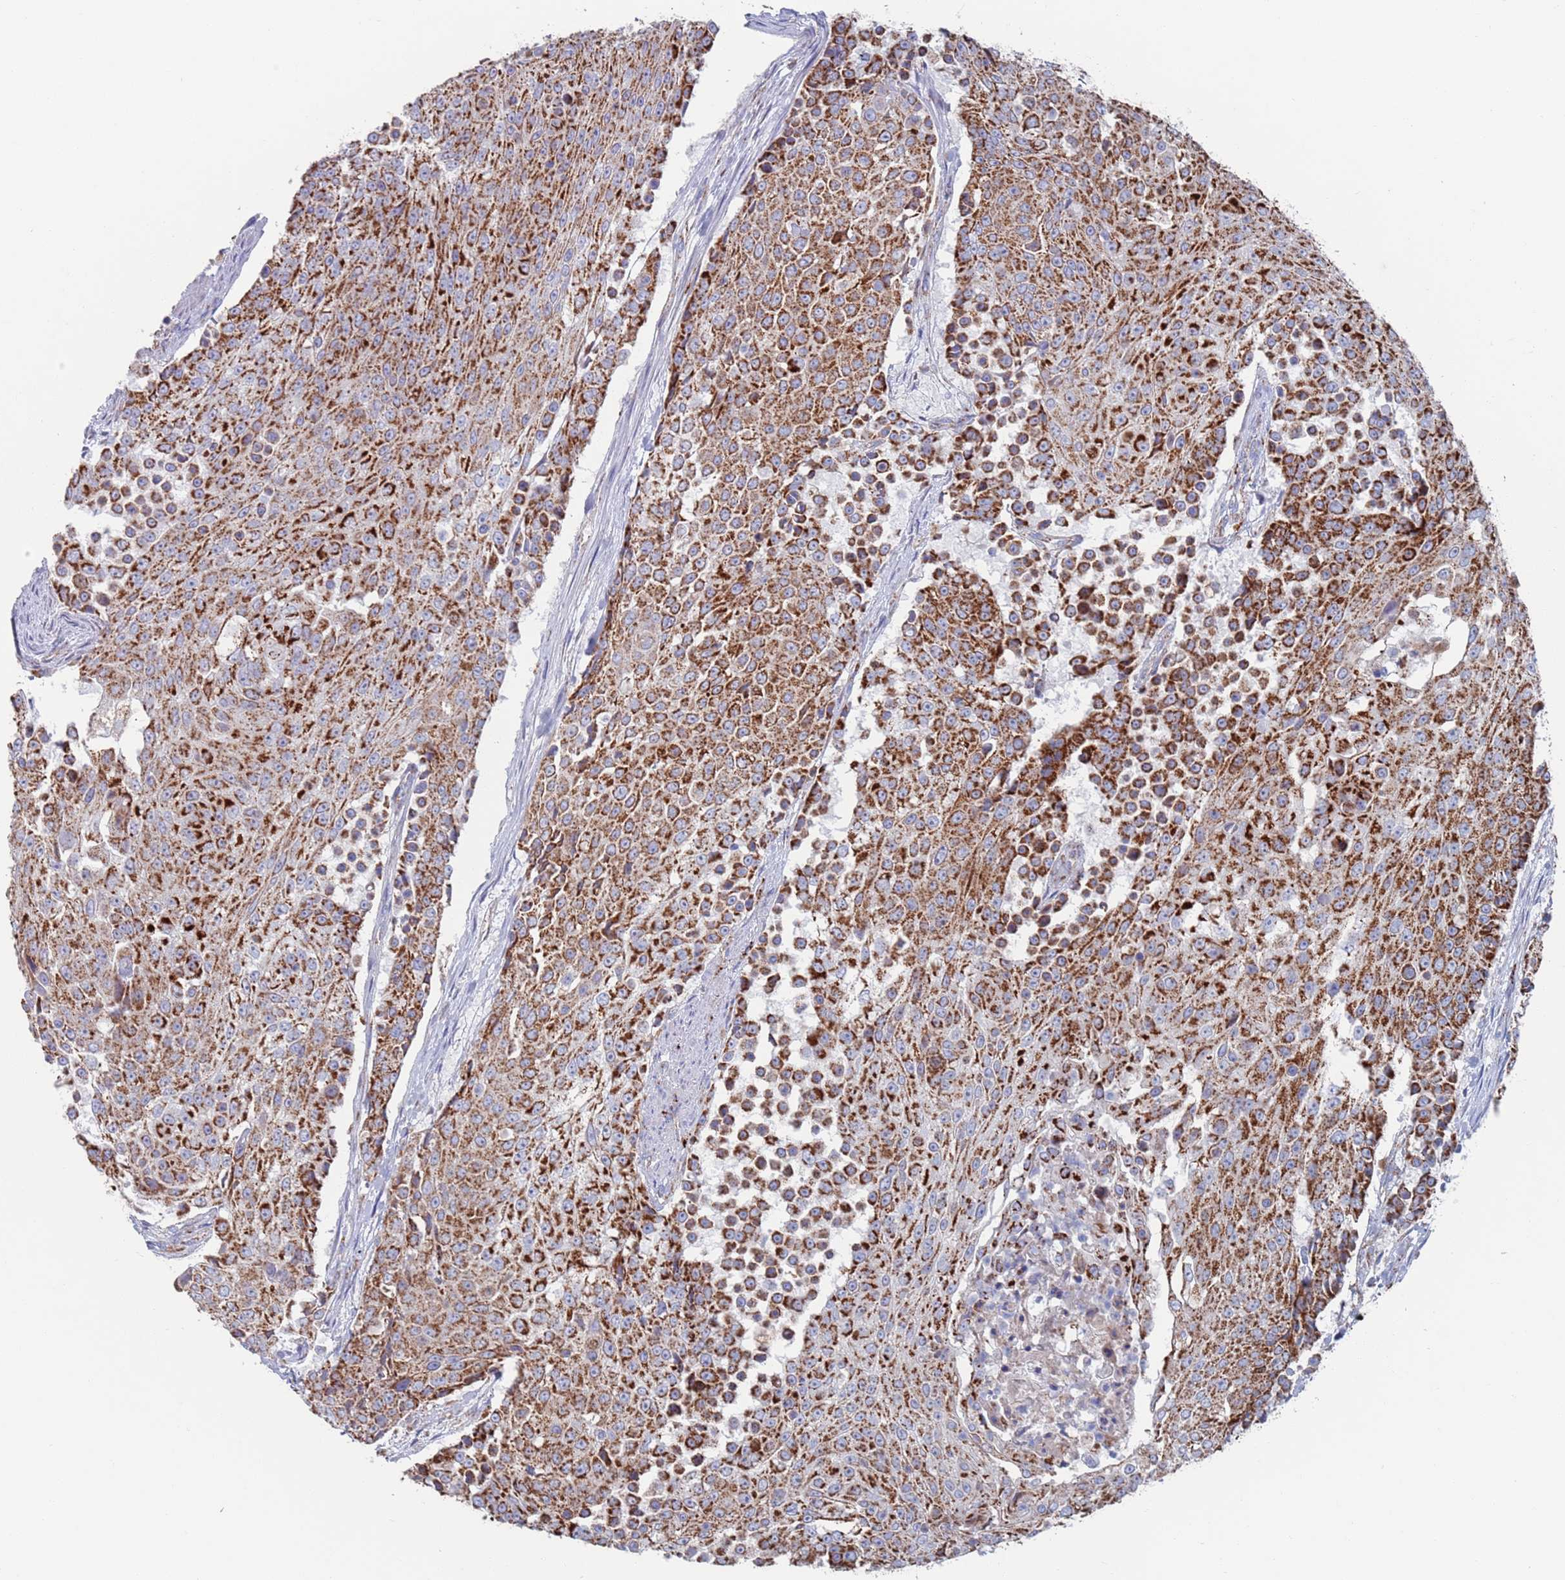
{"staining": {"intensity": "strong", "quantity": ">75%", "location": "cytoplasmic/membranous"}, "tissue": "urothelial cancer", "cell_type": "Tumor cells", "image_type": "cancer", "snomed": [{"axis": "morphology", "description": "Urothelial carcinoma, High grade"}, {"axis": "topography", "description": "Urinary bladder"}], "caption": "Immunohistochemical staining of urothelial cancer exhibits high levels of strong cytoplasmic/membranous positivity in approximately >75% of tumor cells. (IHC, brightfield microscopy, high magnification).", "gene": "MRPL22", "patient": {"sex": "female", "age": 63}}